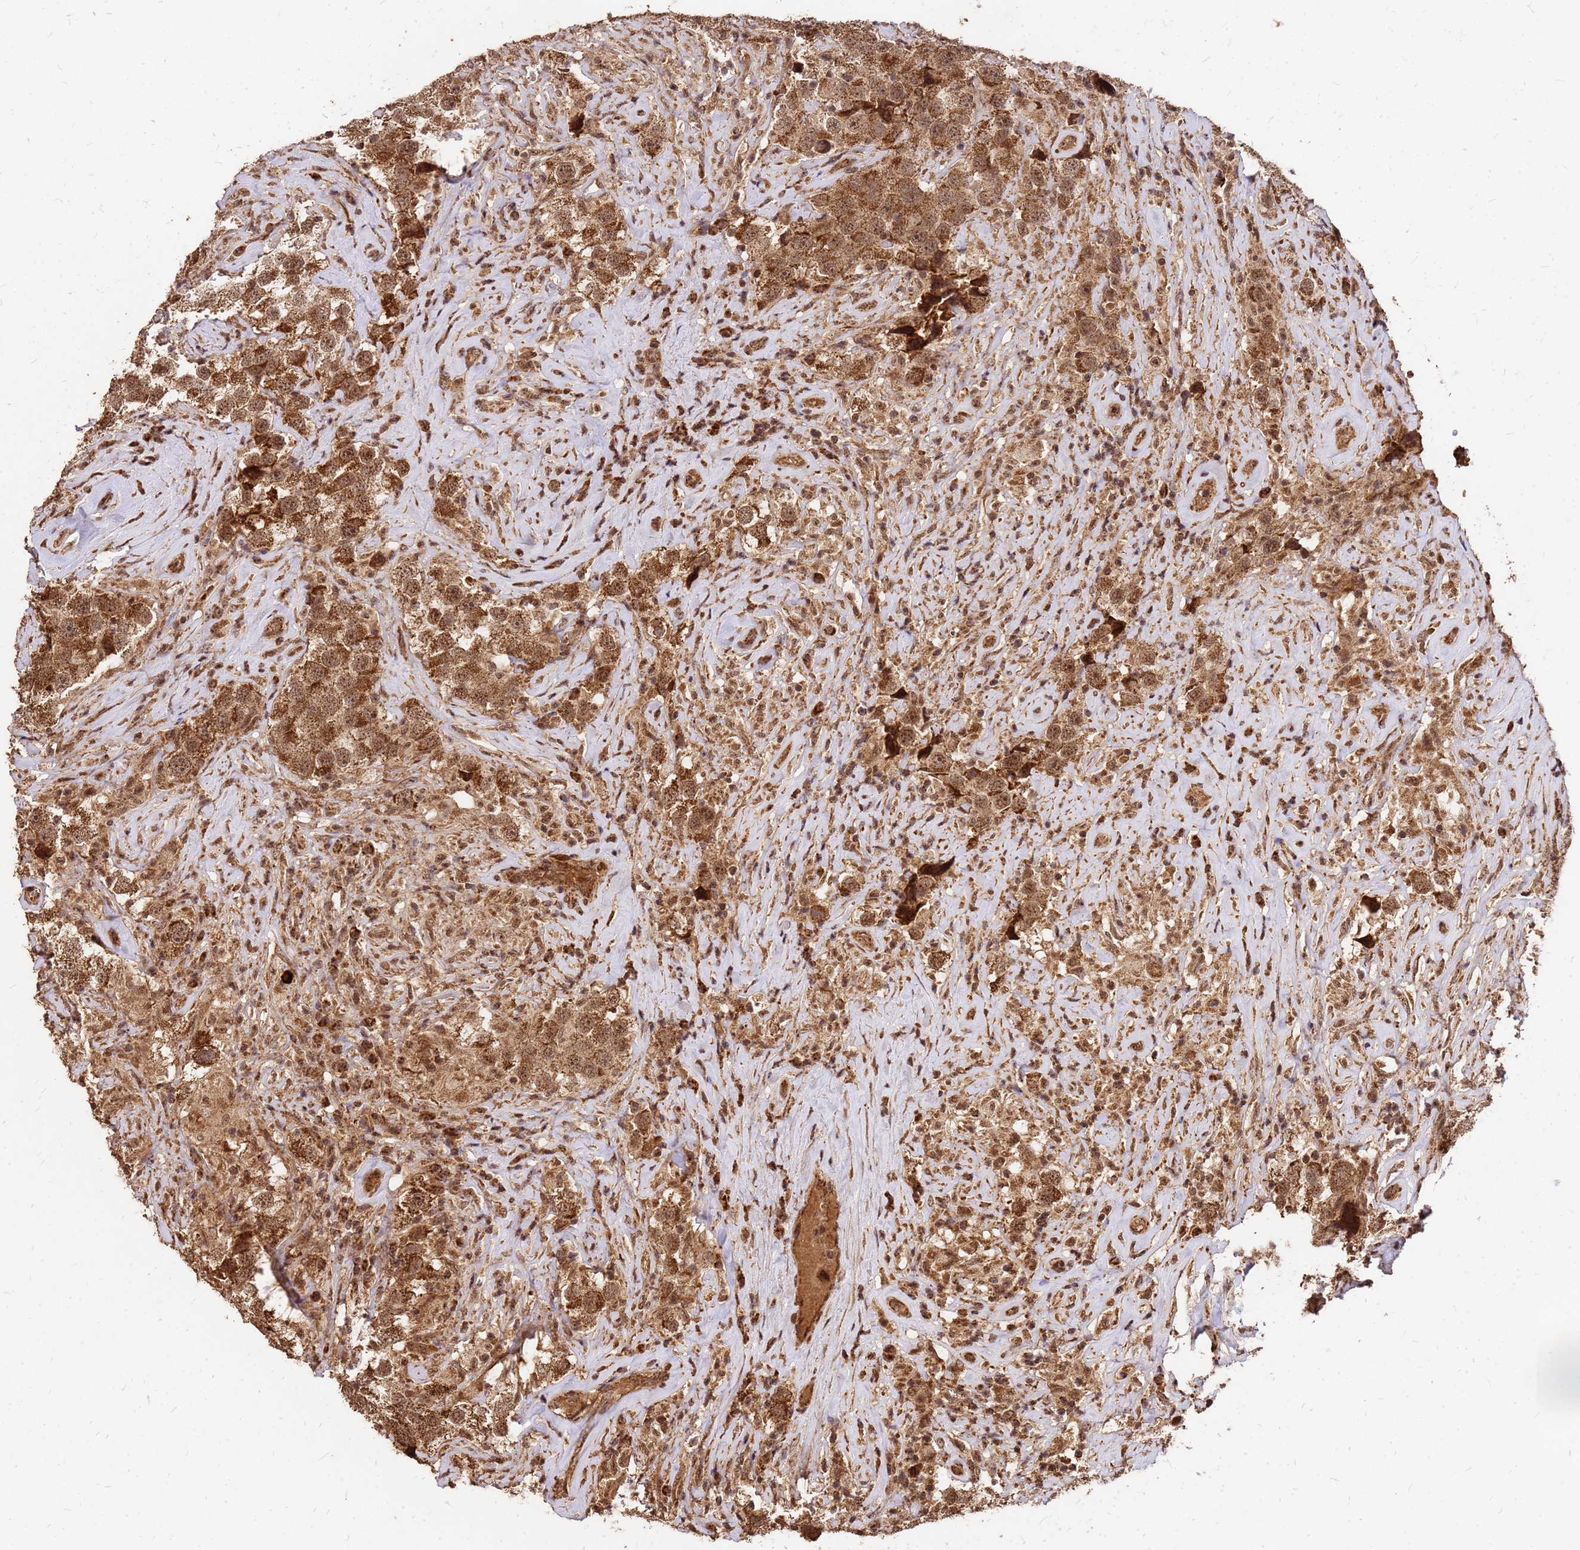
{"staining": {"intensity": "moderate", "quantity": ">75%", "location": "cytoplasmic/membranous,nuclear"}, "tissue": "testis cancer", "cell_type": "Tumor cells", "image_type": "cancer", "snomed": [{"axis": "morphology", "description": "Seminoma, NOS"}, {"axis": "topography", "description": "Testis"}], "caption": "This is an image of immunohistochemistry staining of testis cancer, which shows moderate expression in the cytoplasmic/membranous and nuclear of tumor cells.", "gene": "GPATCH8", "patient": {"sex": "male", "age": 49}}